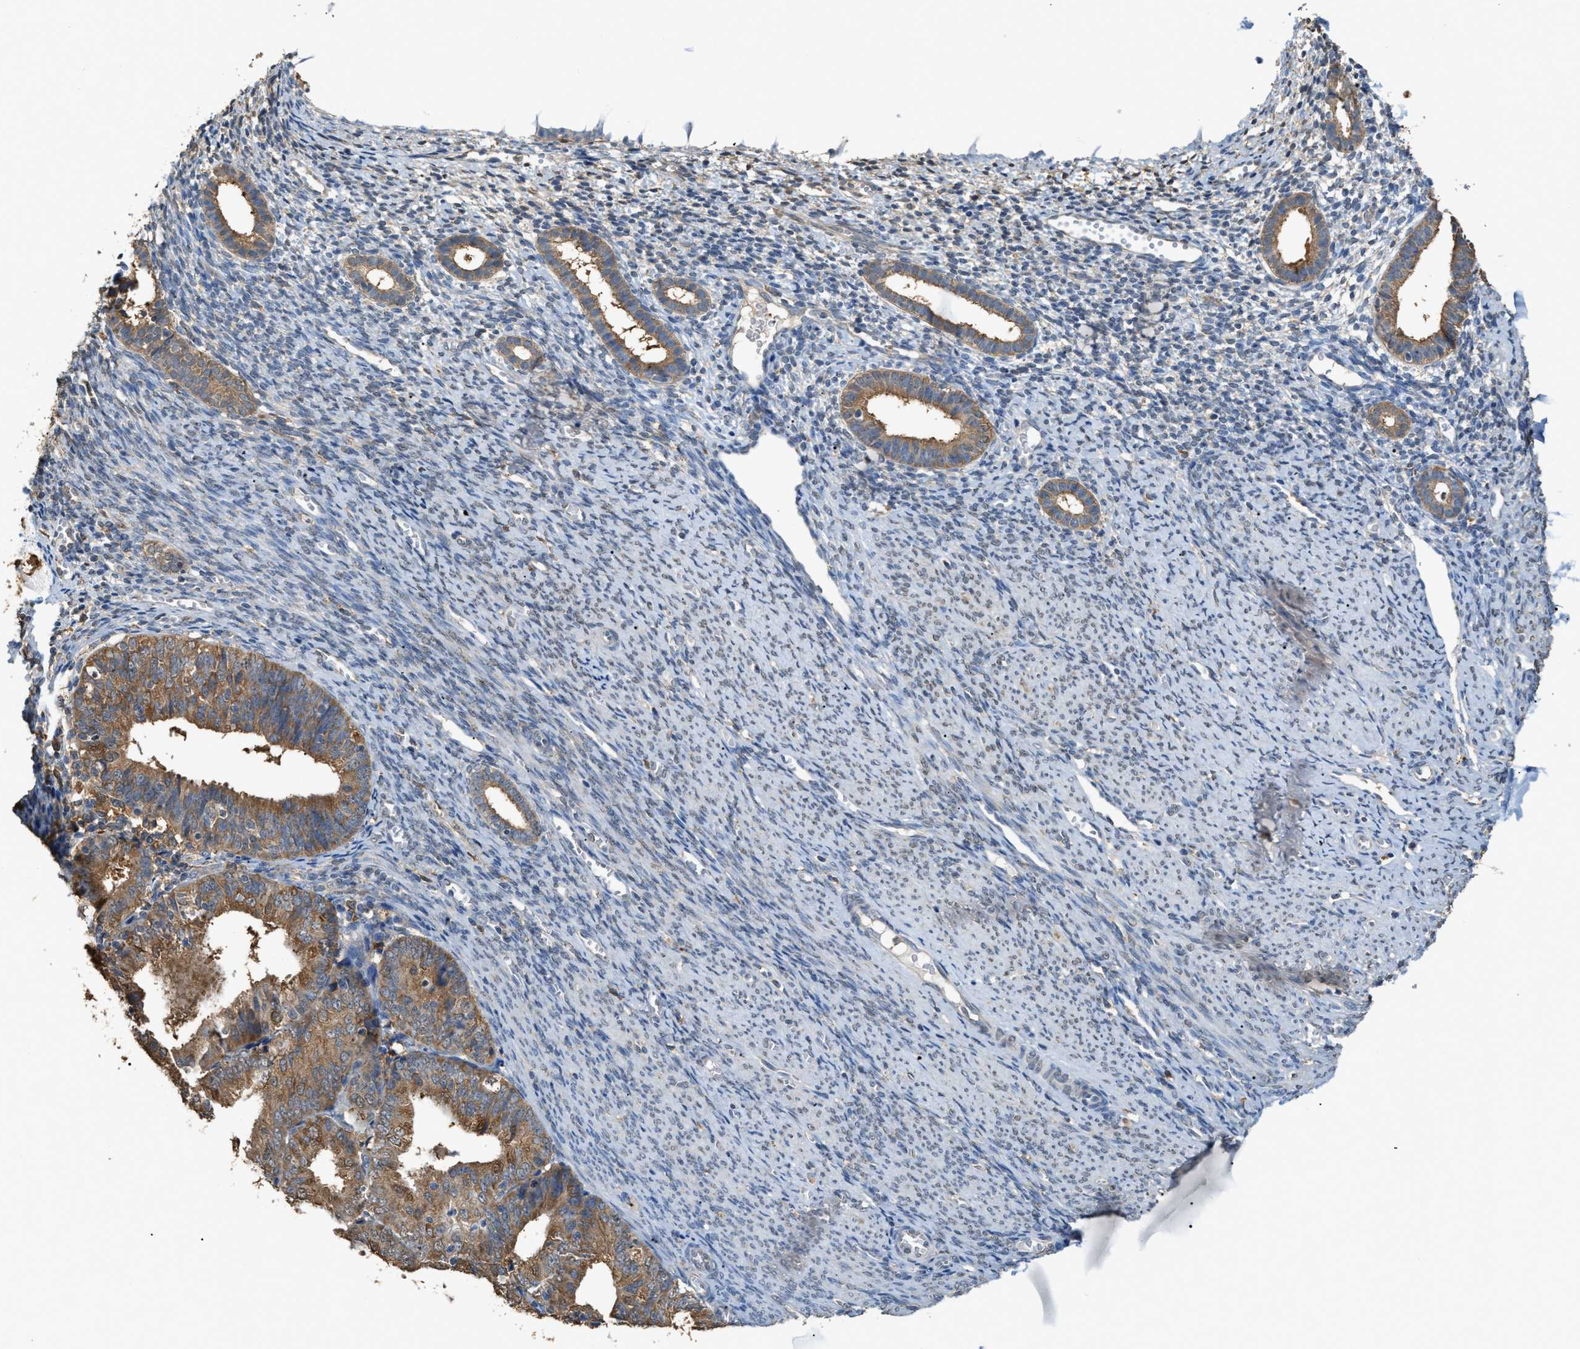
{"staining": {"intensity": "moderate", "quantity": "<25%", "location": "cytoplasmic/membranous"}, "tissue": "endometrium", "cell_type": "Cells in endometrial stroma", "image_type": "normal", "snomed": [{"axis": "morphology", "description": "Normal tissue, NOS"}, {"axis": "morphology", "description": "Adenocarcinoma, NOS"}, {"axis": "topography", "description": "Endometrium"}], "caption": "Immunohistochemical staining of unremarkable human endometrium reveals moderate cytoplasmic/membranous protein expression in approximately <25% of cells in endometrial stroma.", "gene": "GCN1", "patient": {"sex": "female", "age": 57}}